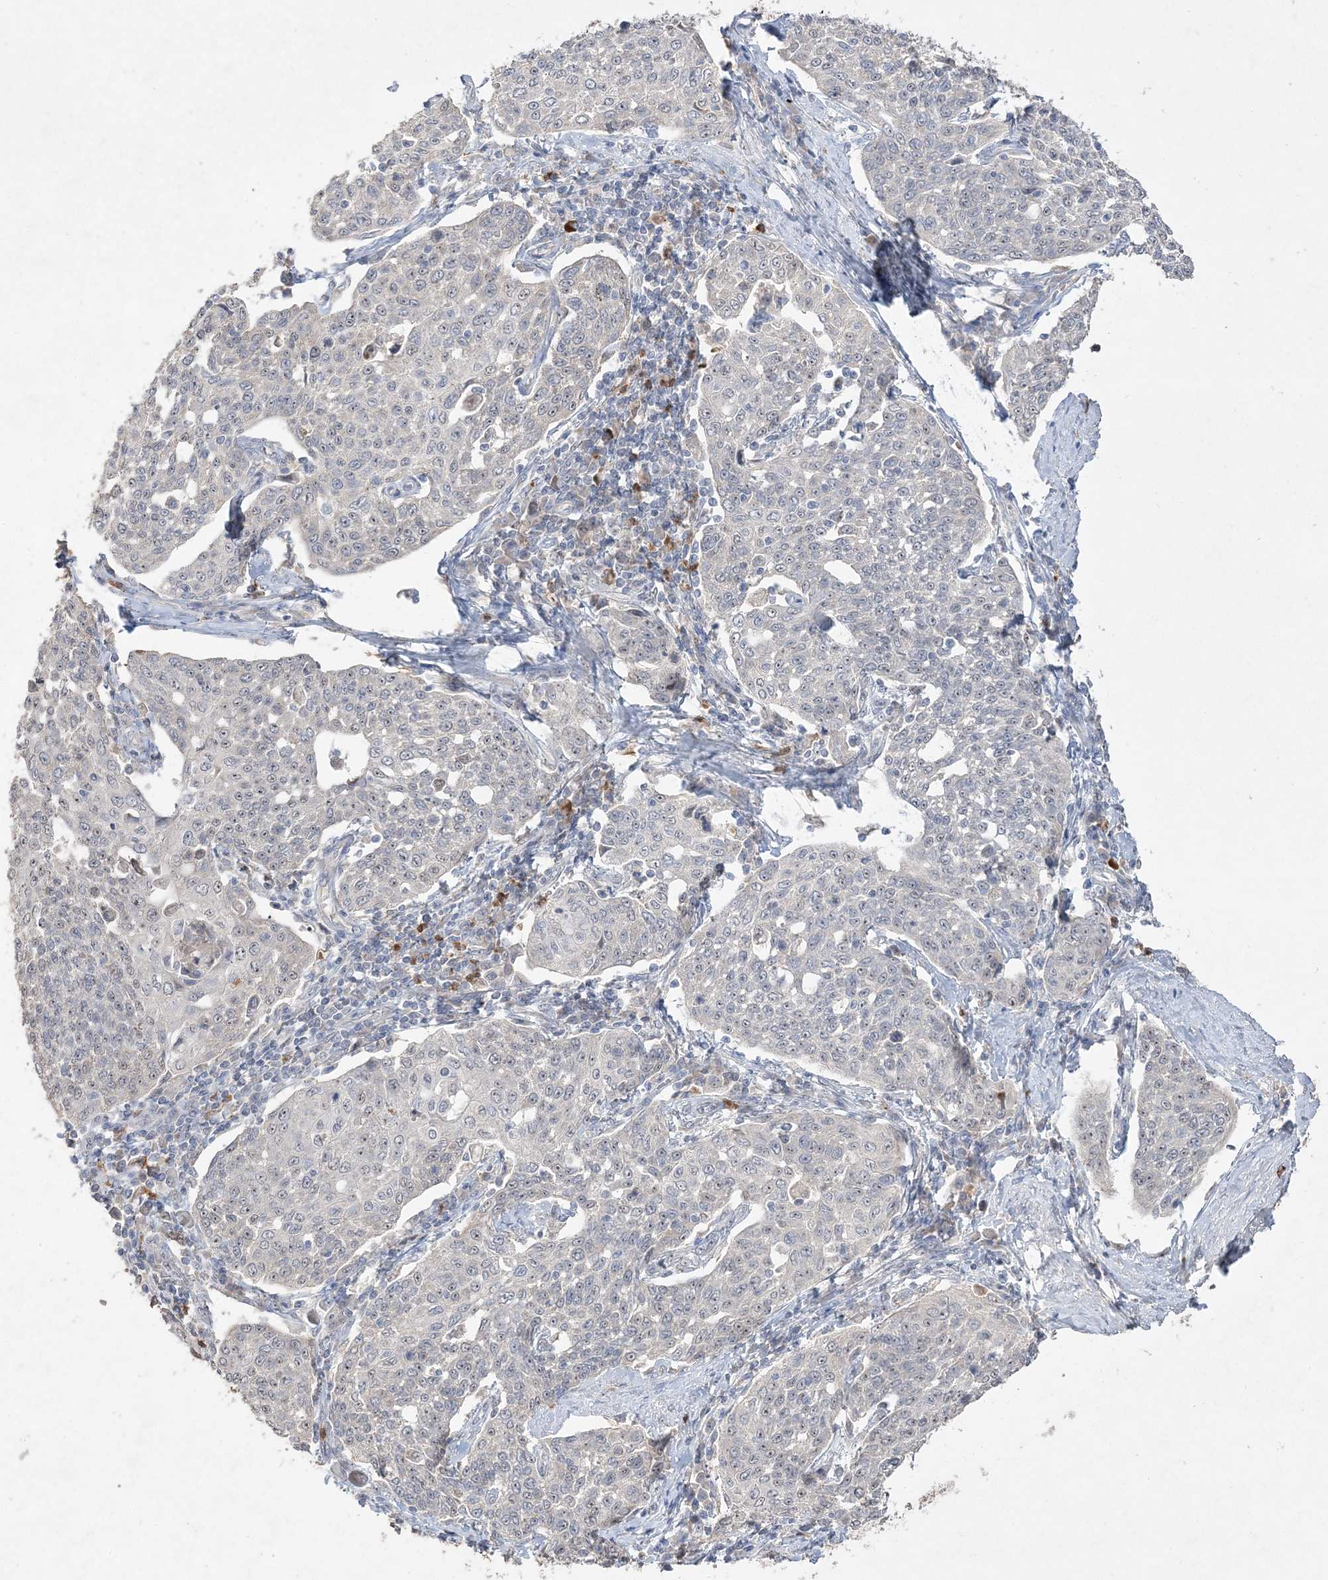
{"staining": {"intensity": "negative", "quantity": "none", "location": "none"}, "tissue": "cervical cancer", "cell_type": "Tumor cells", "image_type": "cancer", "snomed": [{"axis": "morphology", "description": "Squamous cell carcinoma, NOS"}, {"axis": "topography", "description": "Cervix"}], "caption": "Micrograph shows no significant protein staining in tumor cells of cervical squamous cell carcinoma.", "gene": "NOP16", "patient": {"sex": "female", "age": 34}}